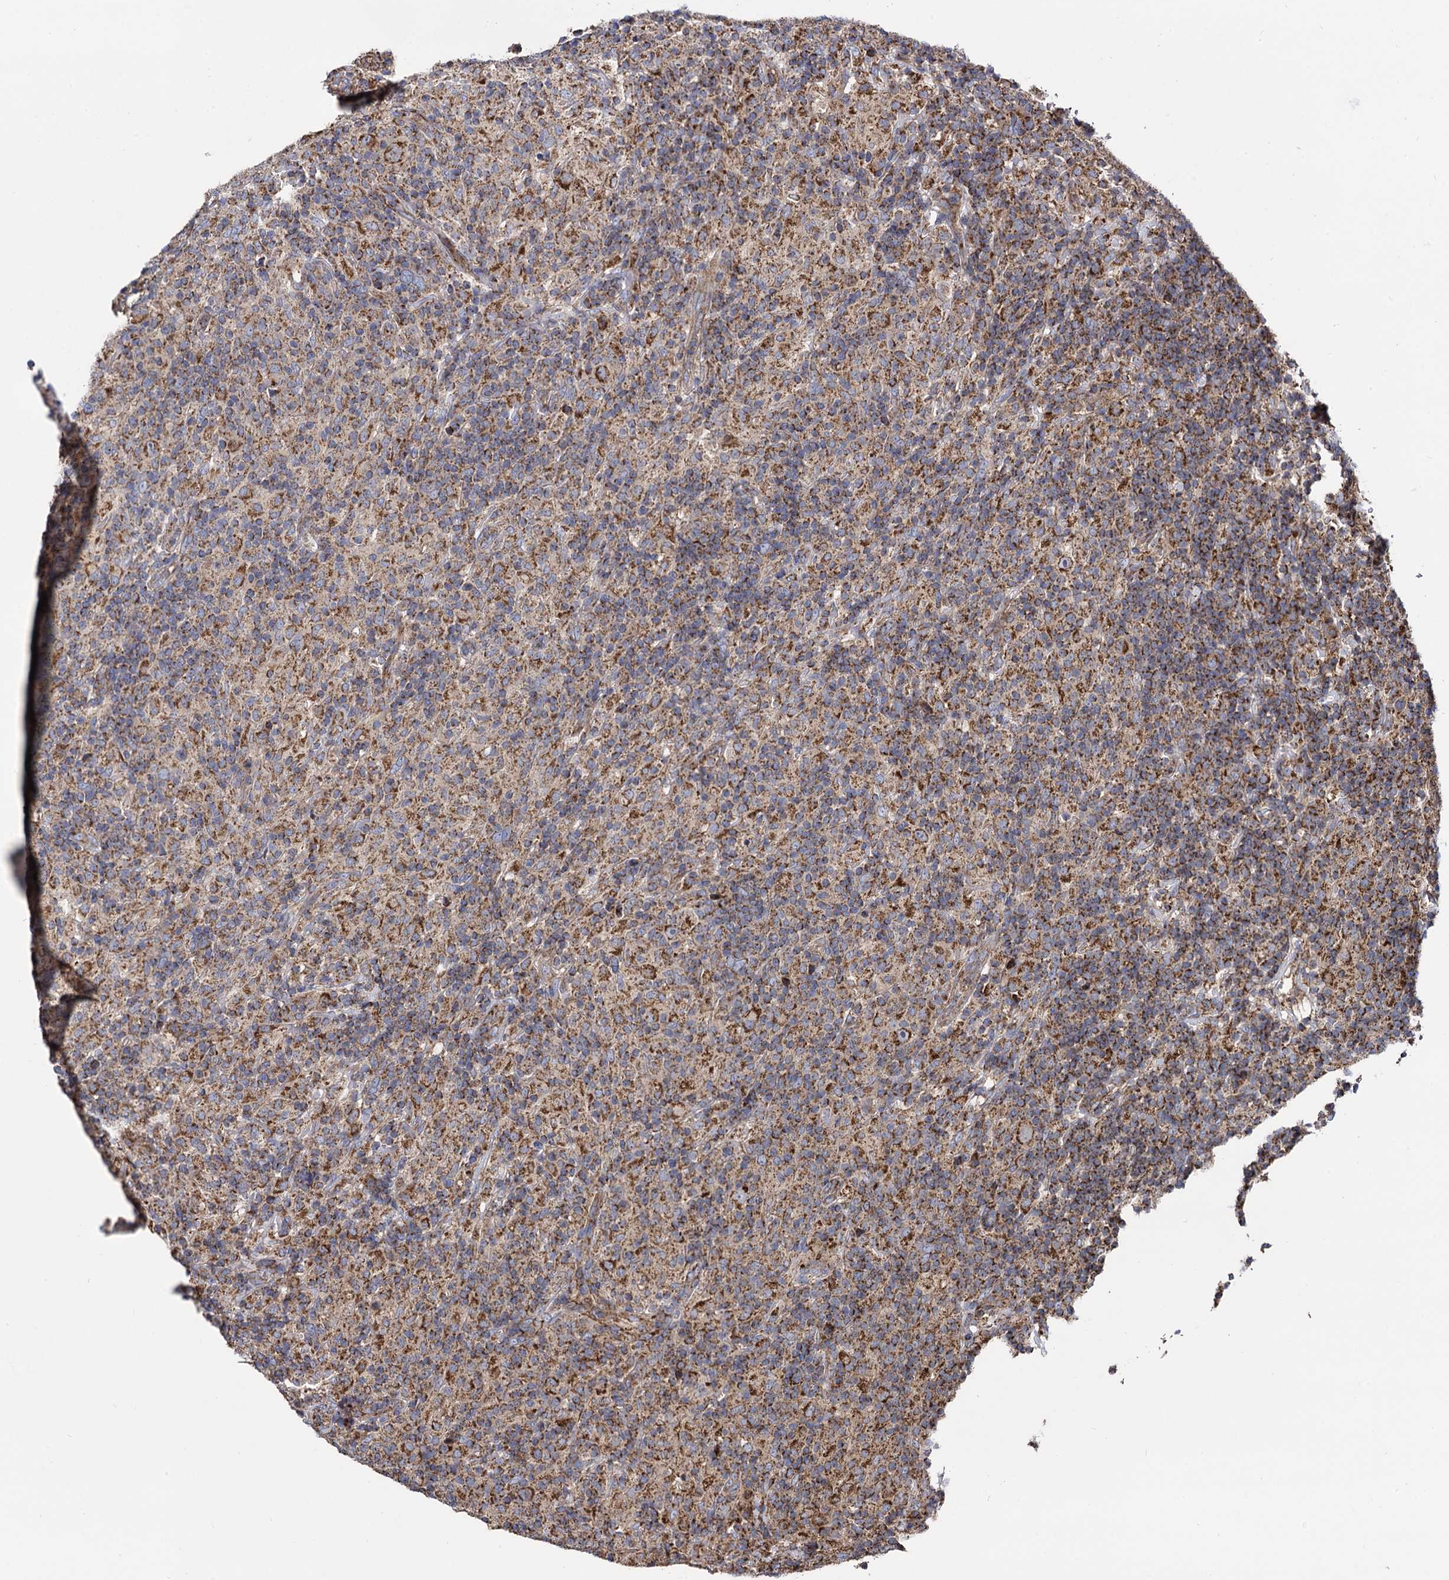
{"staining": {"intensity": "strong", "quantity": ">75%", "location": "cytoplasmic/membranous"}, "tissue": "lymphoma", "cell_type": "Tumor cells", "image_type": "cancer", "snomed": [{"axis": "morphology", "description": "Hodgkin's disease, NOS"}, {"axis": "topography", "description": "Lymph node"}], "caption": "Immunohistochemistry (IHC) image of human Hodgkin's disease stained for a protein (brown), which demonstrates high levels of strong cytoplasmic/membranous expression in approximately >75% of tumor cells.", "gene": "IQCH", "patient": {"sex": "male", "age": 70}}